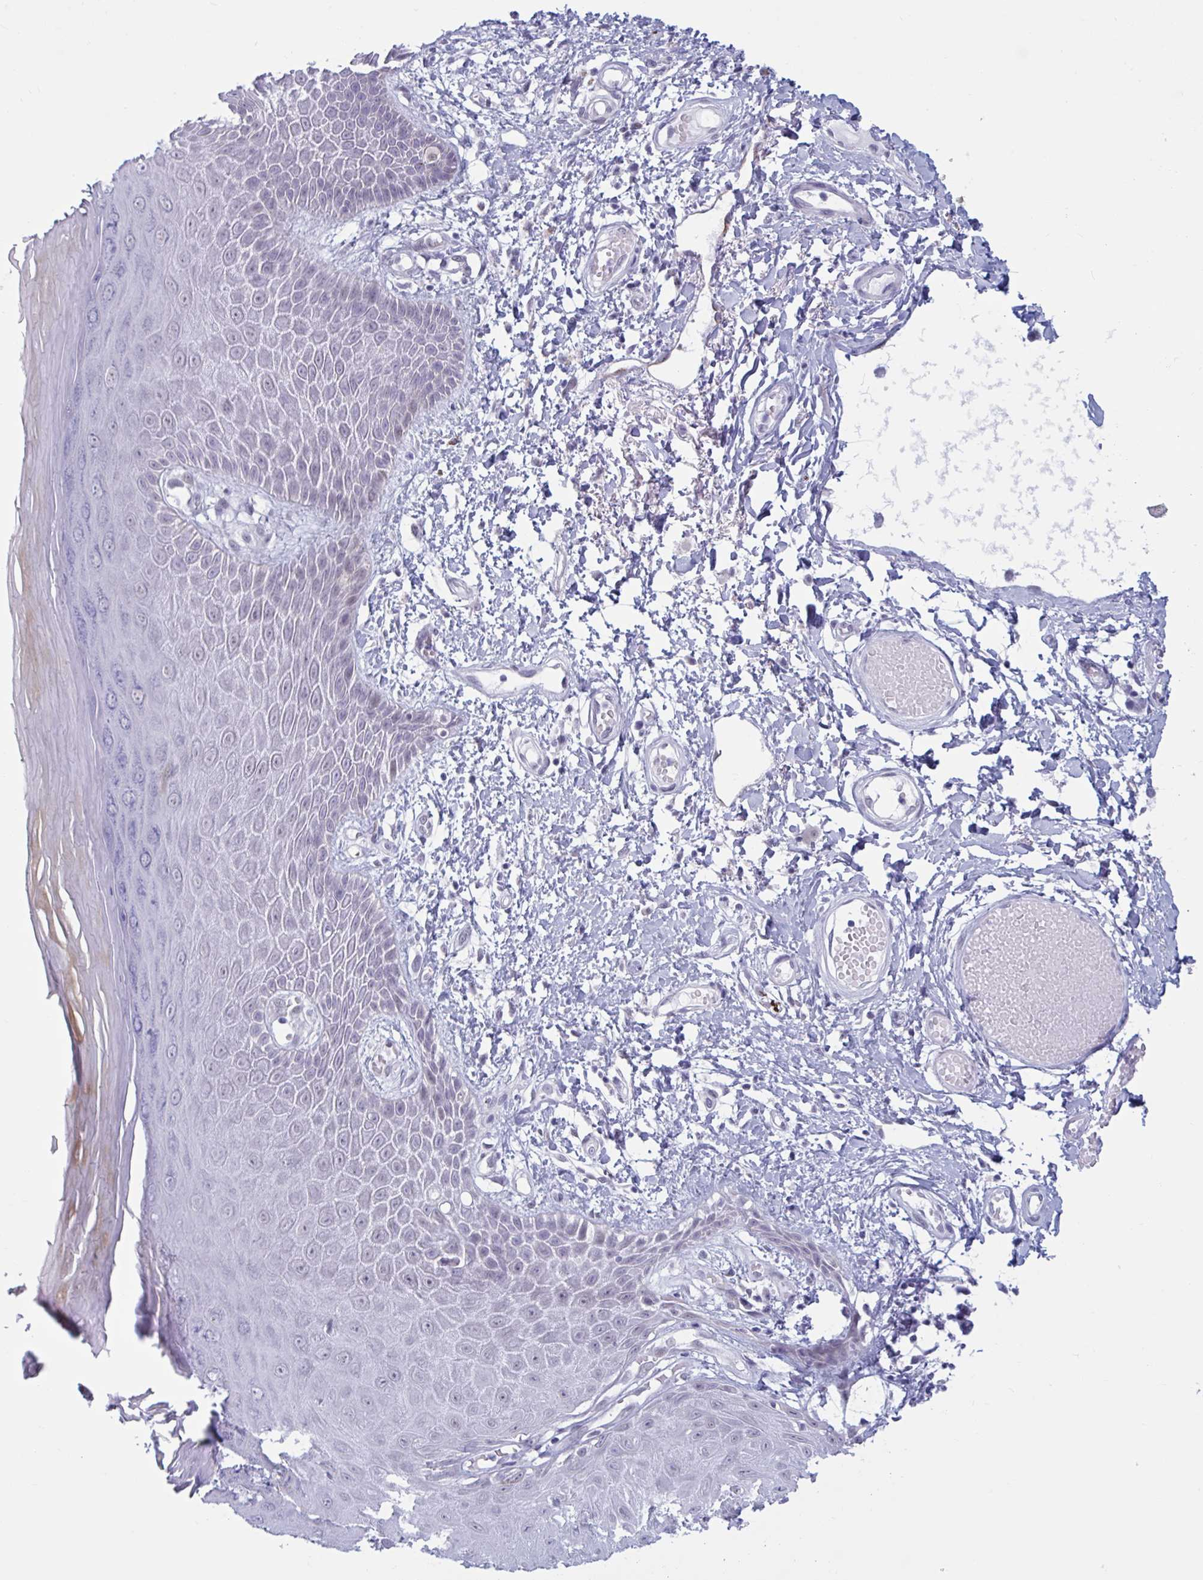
{"staining": {"intensity": "negative", "quantity": "none", "location": "none"}, "tissue": "skin", "cell_type": "Epidermal cells", "image_type": "normal", "snomed": [{"axis": "morphology", "description": "Normal tissue, NOS"}, {"axis": "topography", "description": "Anal"}, {"axis": "topography", "description": "Peripheral nerve tissue"}], "caption": "Normal skin was stained to show a protein in brown. There is no significant positivity in epidermal cells. The staining is performed using DAB brown chromogen with nuclei counter-stained in using hematoxylin.", "gene": "MSMB", "patient": {"sex": "male", "age": 78}}